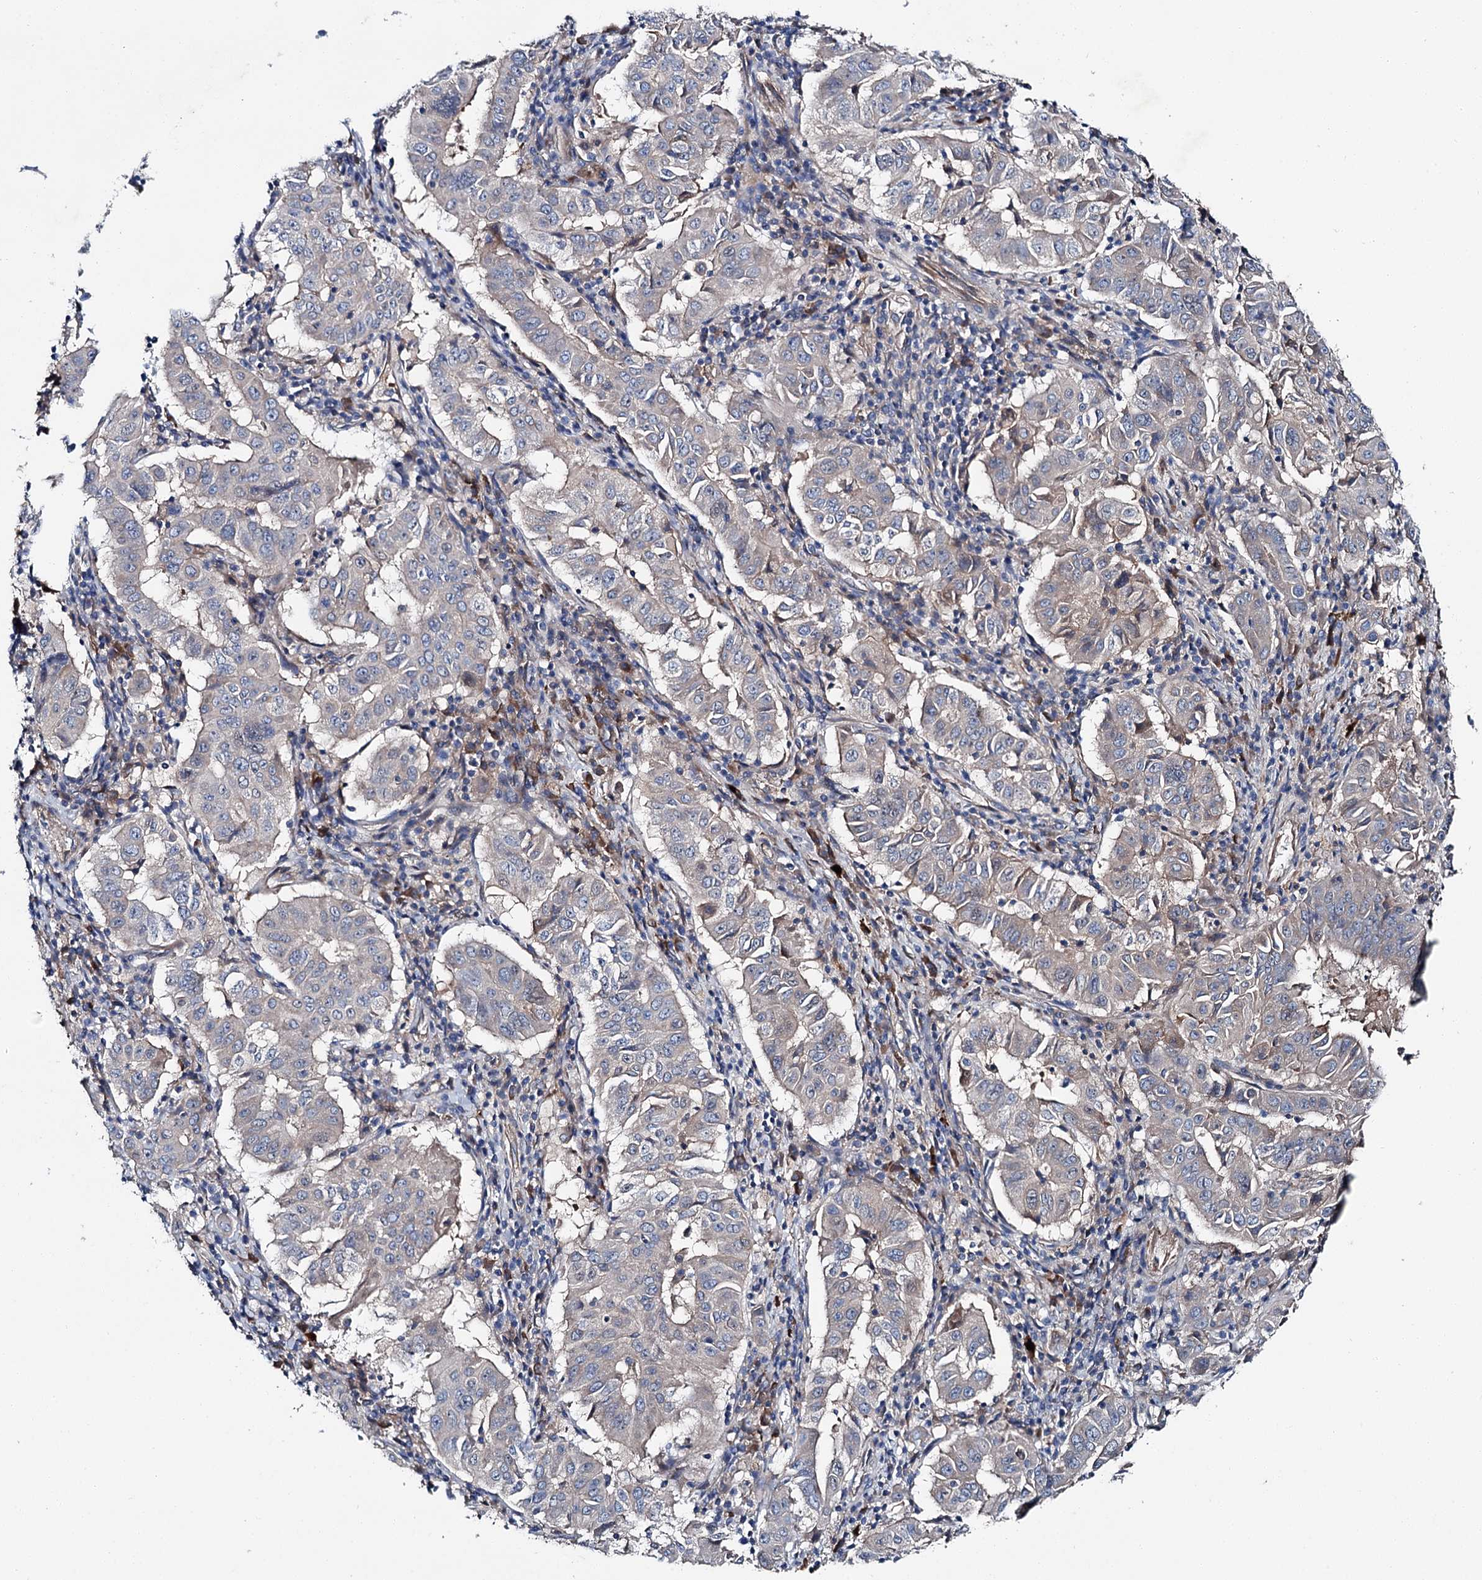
{"staining": {"intensity": "weak", "quantity": "<25%", "location": "cytoplasmic/membranous"}, "tissue": "pancreatic cancer", "cell_type": "Tumor cells", "image_type": "cancer", "snomed": [{"axis": "morphology", "description": "Adenocarcinoma, NOS"}, {"axis": "topography", "description": "Pancreas"}], "caption": "Pancreatic adenocarcinoma was stained to show a protein in brown. There is no significant positivity in tumor cells. The staining was performed using DAB to visualize the protein expression in brown, while the nuclei were stained in blue with hematoxylin (Magnification: 20x).", "gene": "SLC22A25", "patient": {"sex": "male", "age": 63}}